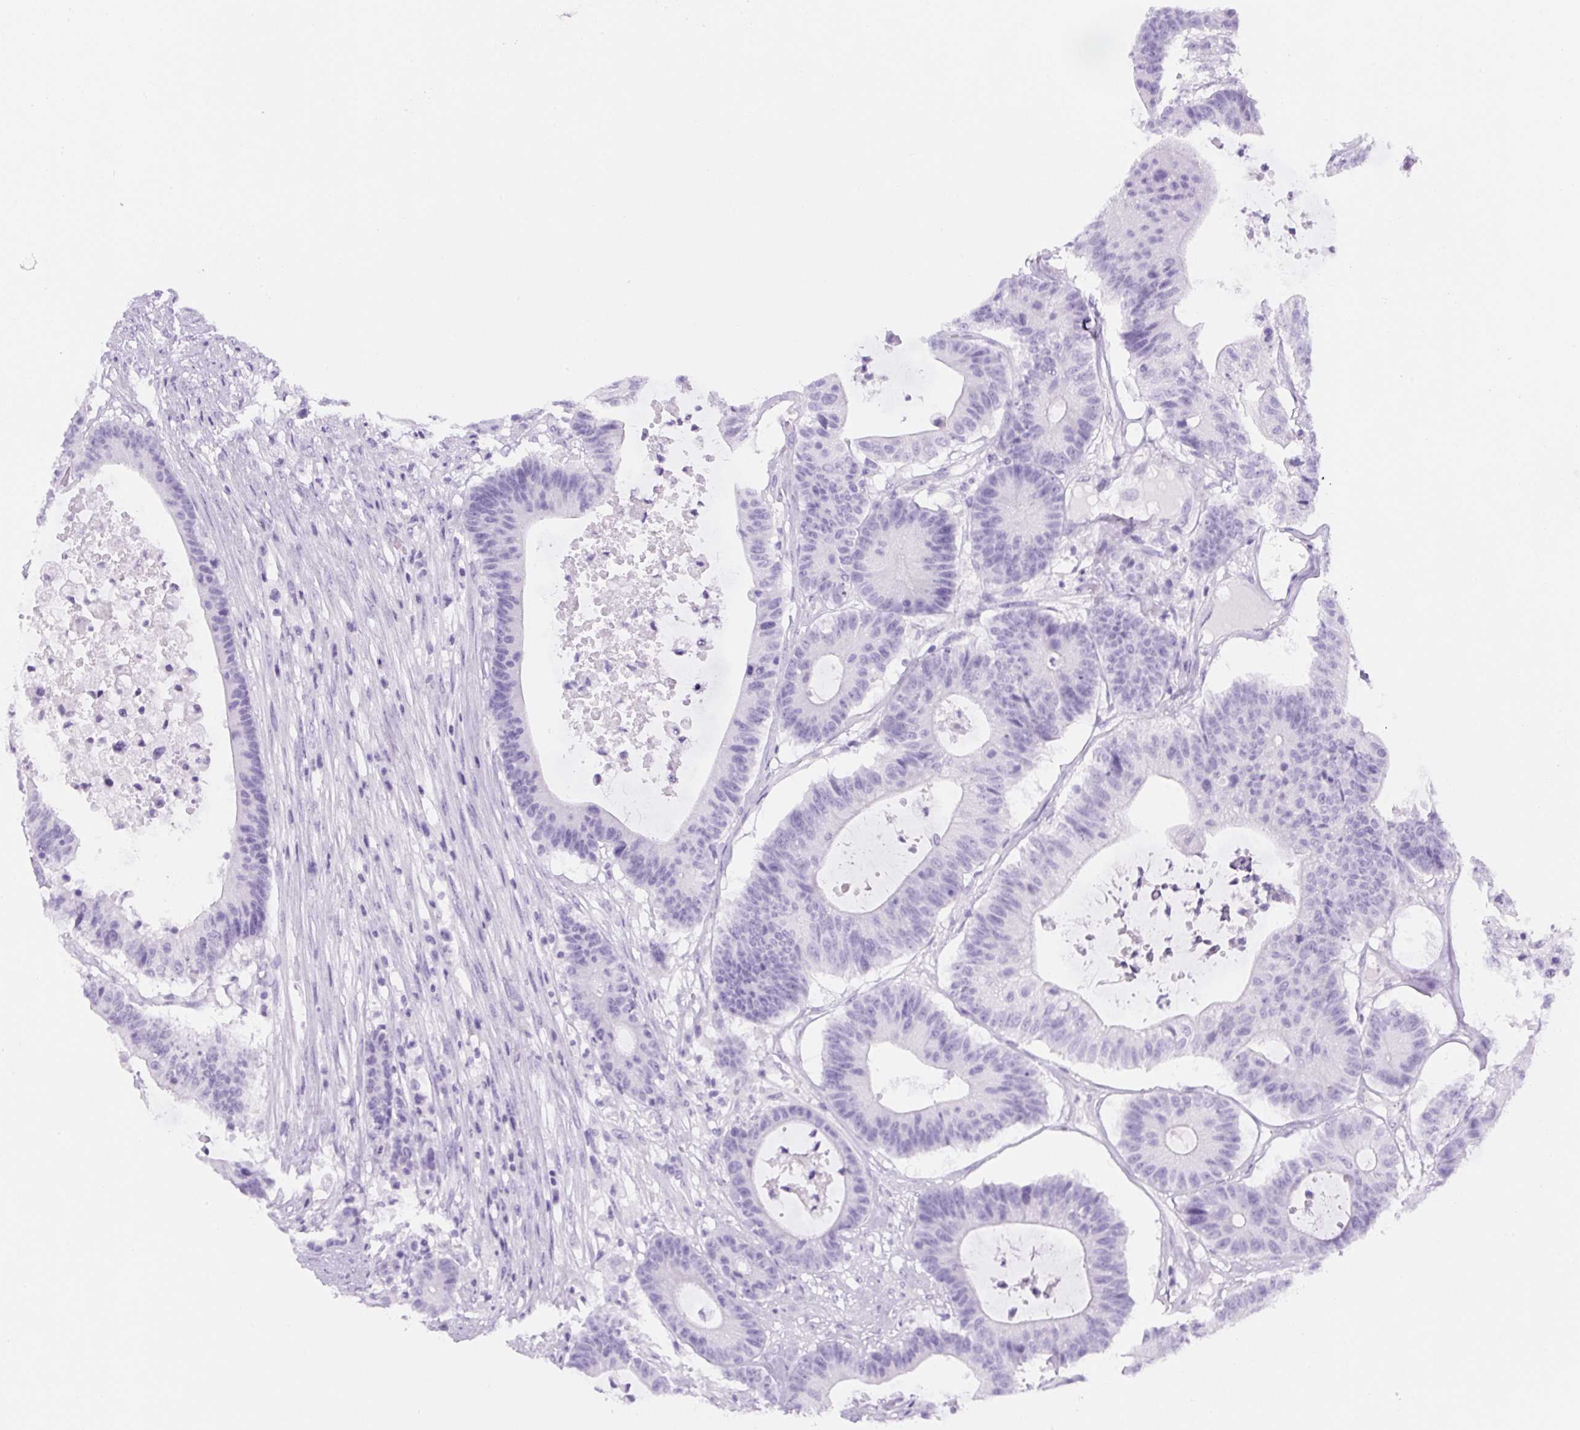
{"staining": {"intensity": "negative", "quantity": "none", "location": "none"}, "tissue": "colorectal cancer", "cell_type": "Tumor cells", "image_type": "cancer", "snomed": [{"axis": "morphology", "description": "Adenocarcinoma, NOS"}, {"axis": "topography", "description": "Colon"}], "caption": "Immunohistochemistry of human colorectal cancer shows no expression in tumor cells.", "gene": "RSPO4", "patient": {"sex": "female", "age": 84}}